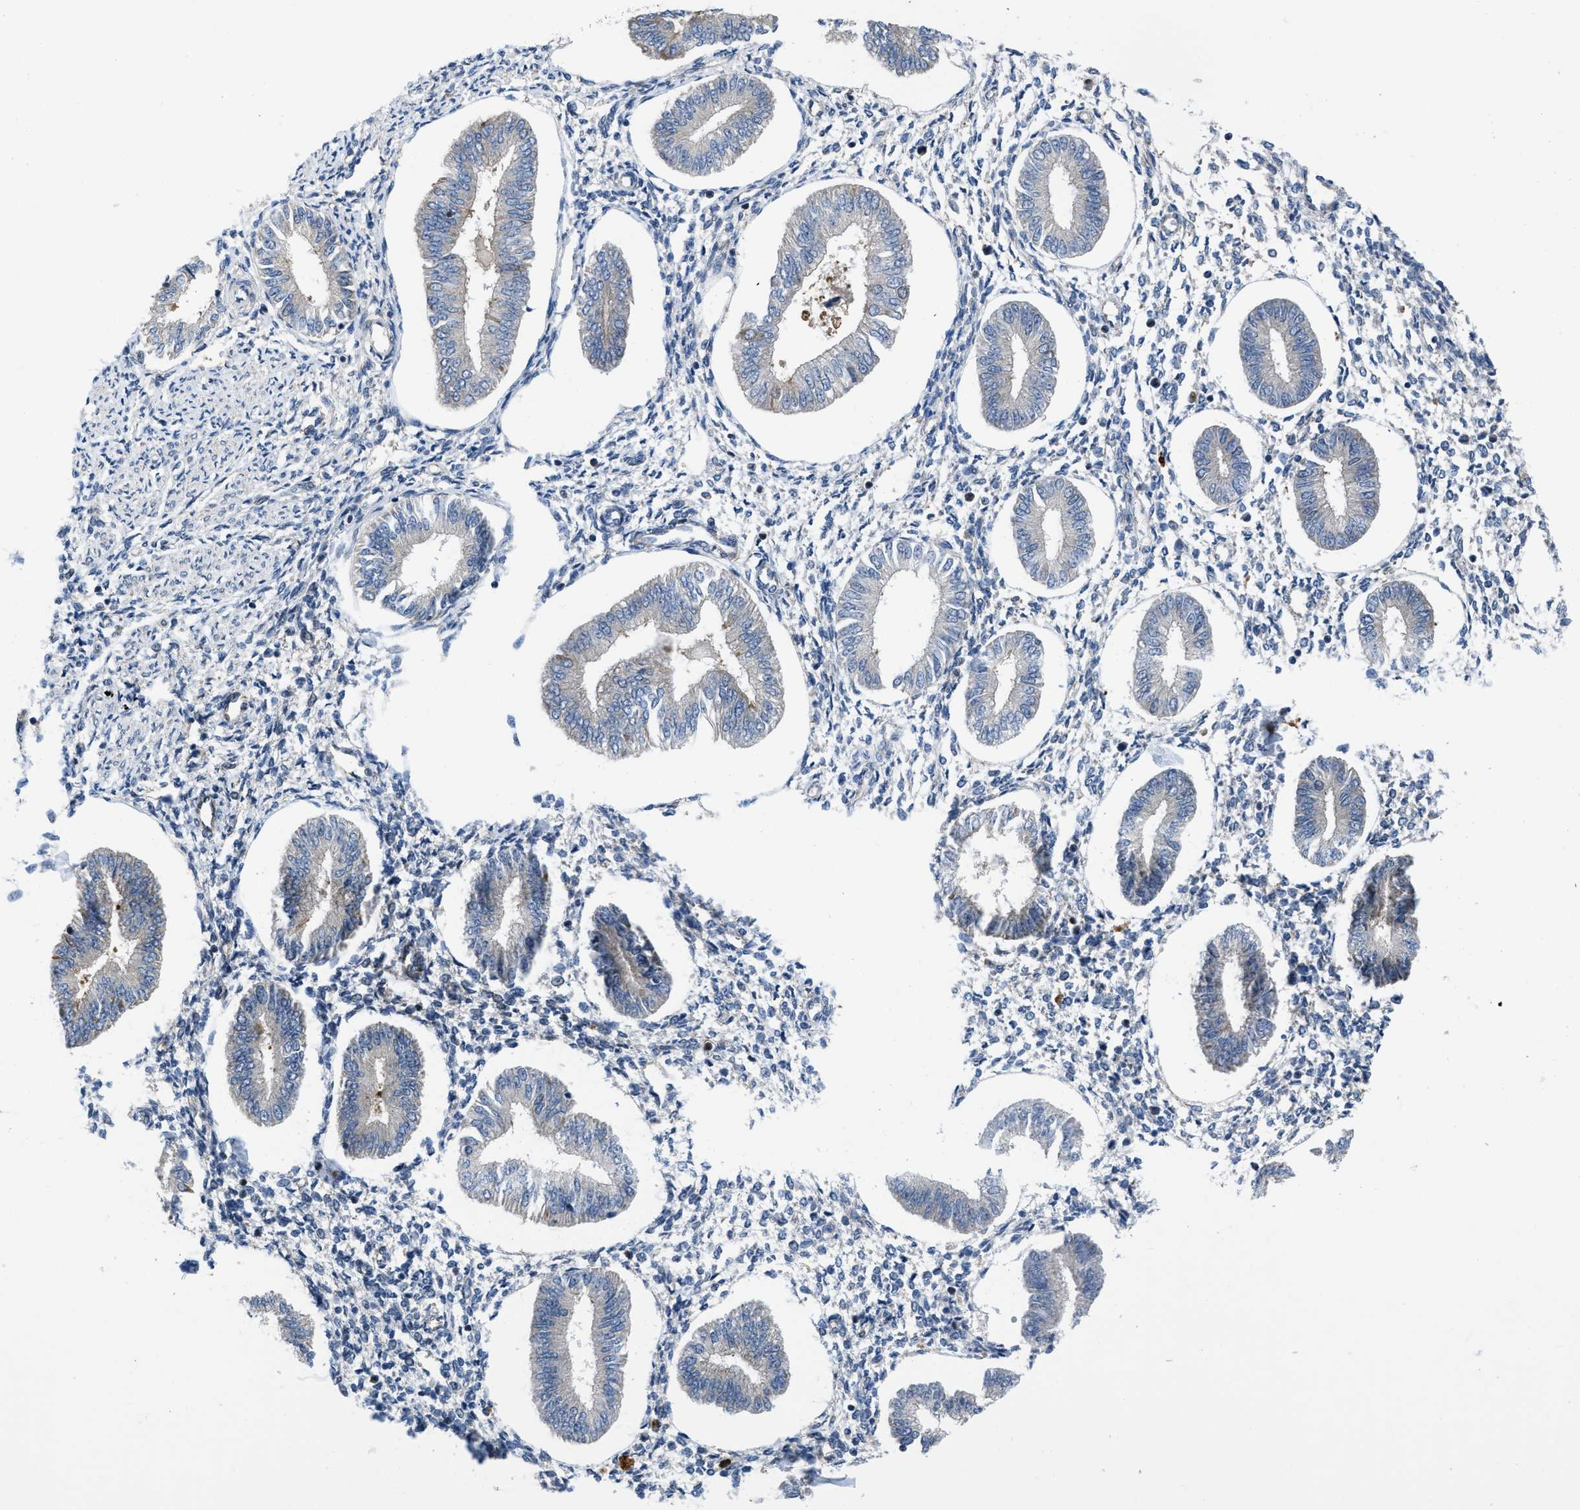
{"staining": {"intensity": "moderate", "quantity": "<25%", "location": "cytoplasmic/membranous"}, "tissue": "endometrium", "cell_type": "Cells in endometrial stroma", "image_type": "normal", "snomed": [{"axis": "morphology", "description": "Normal tissue, NOS"}, {"axis": "topography", "description": "Endometrium"}], "caption": "High-power microscopy captured an immunohistochemistry image of normal endometrium, revealing moderate cytoplasmic/membranous staining in about <25% of cells in endometrial stroma. (IHC, brightfield microscopy, high magnification).", "gene": "PPP2CB", "patient": {"sex": "female", "age": 50}}